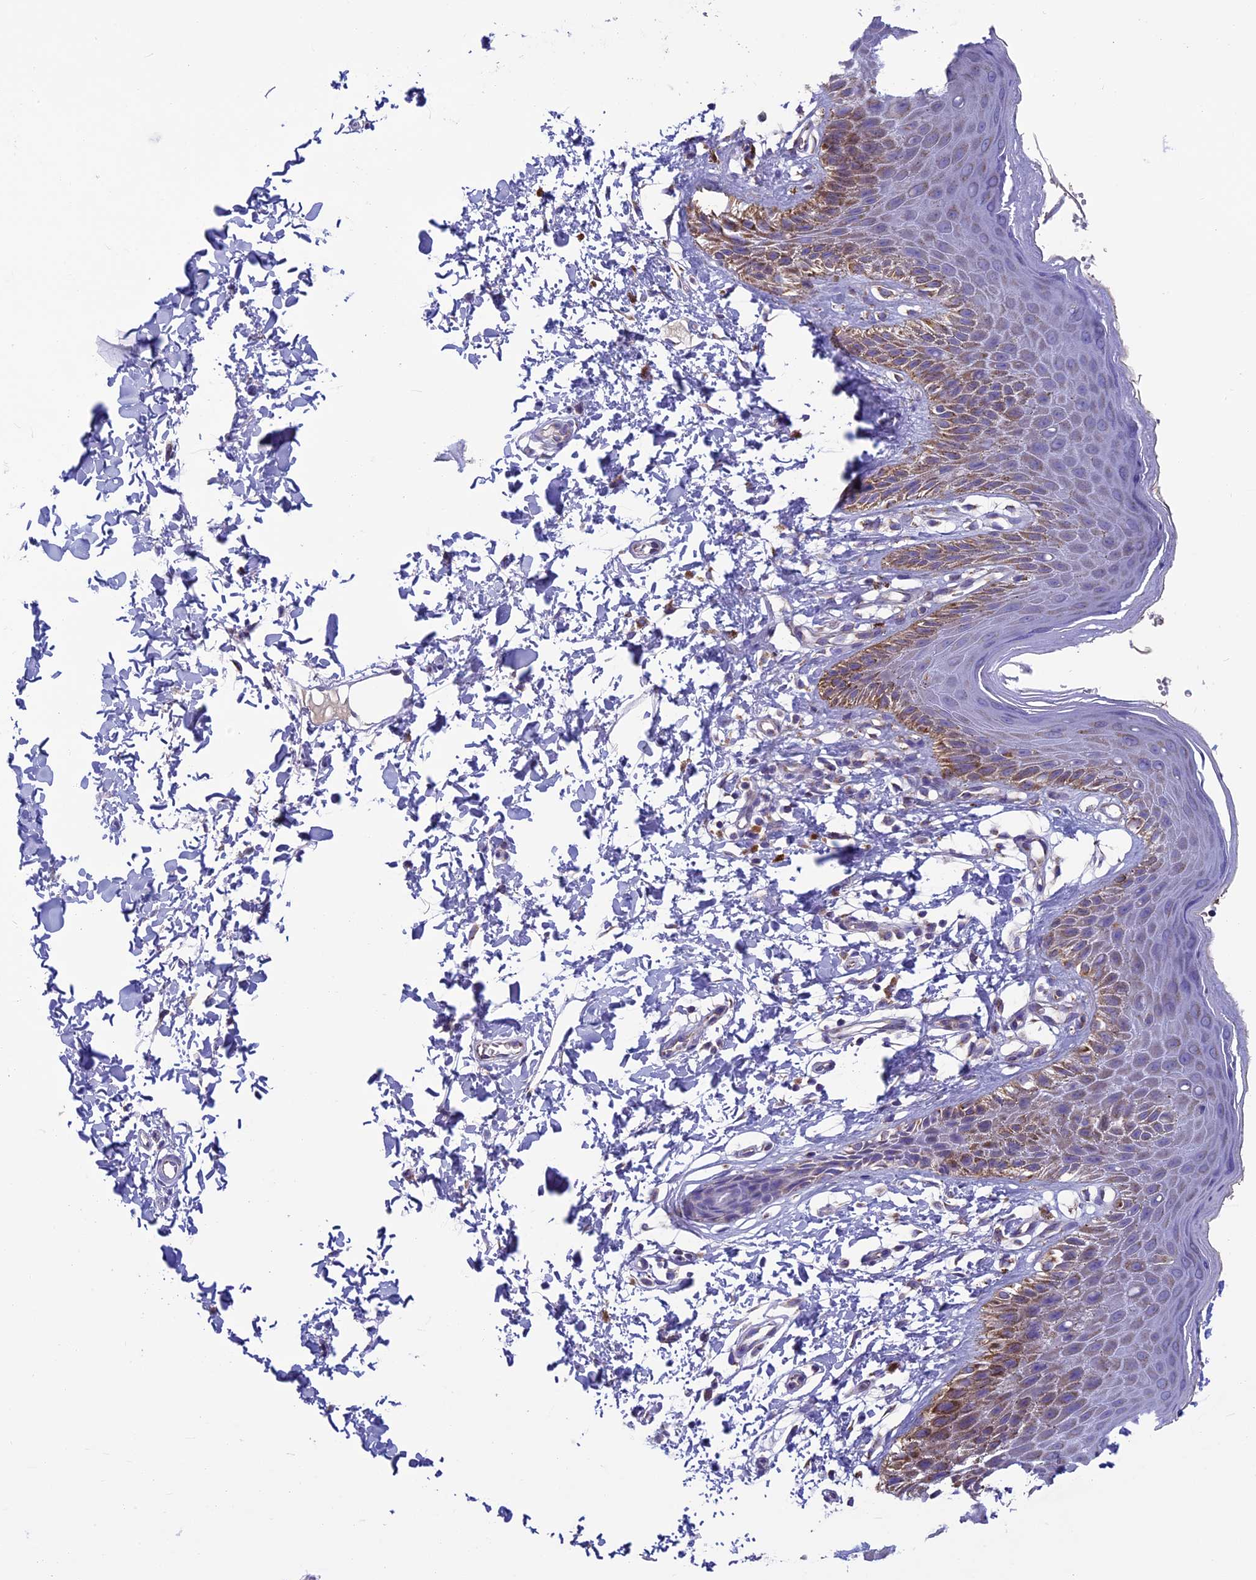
{"staining": {"intensity": "moderate", "quantity": "25%-75%", "location": "cytoplasmic/membranous"}, "tissue": "skin", "cell_type": "Epidermal cells", "image_type": "normal", "snomed": [{"axis": "morphology", "description": "Normal tissue, NOS"}, {"axis": "topography", "description": "Anal"}], "caption": "High-magnification brightfield microscopy of benign skin stained with DAB (3,3'-diaminobenzidine) (brown) and counterstained with hematoxylin (blue). epidermal cells exhibit moderate cytoplasmic/membranous expression is appreciated in approximately25%-75% of cells.", "gene": "MFSD12", "patient": {"sex": "male", "age": 44}}